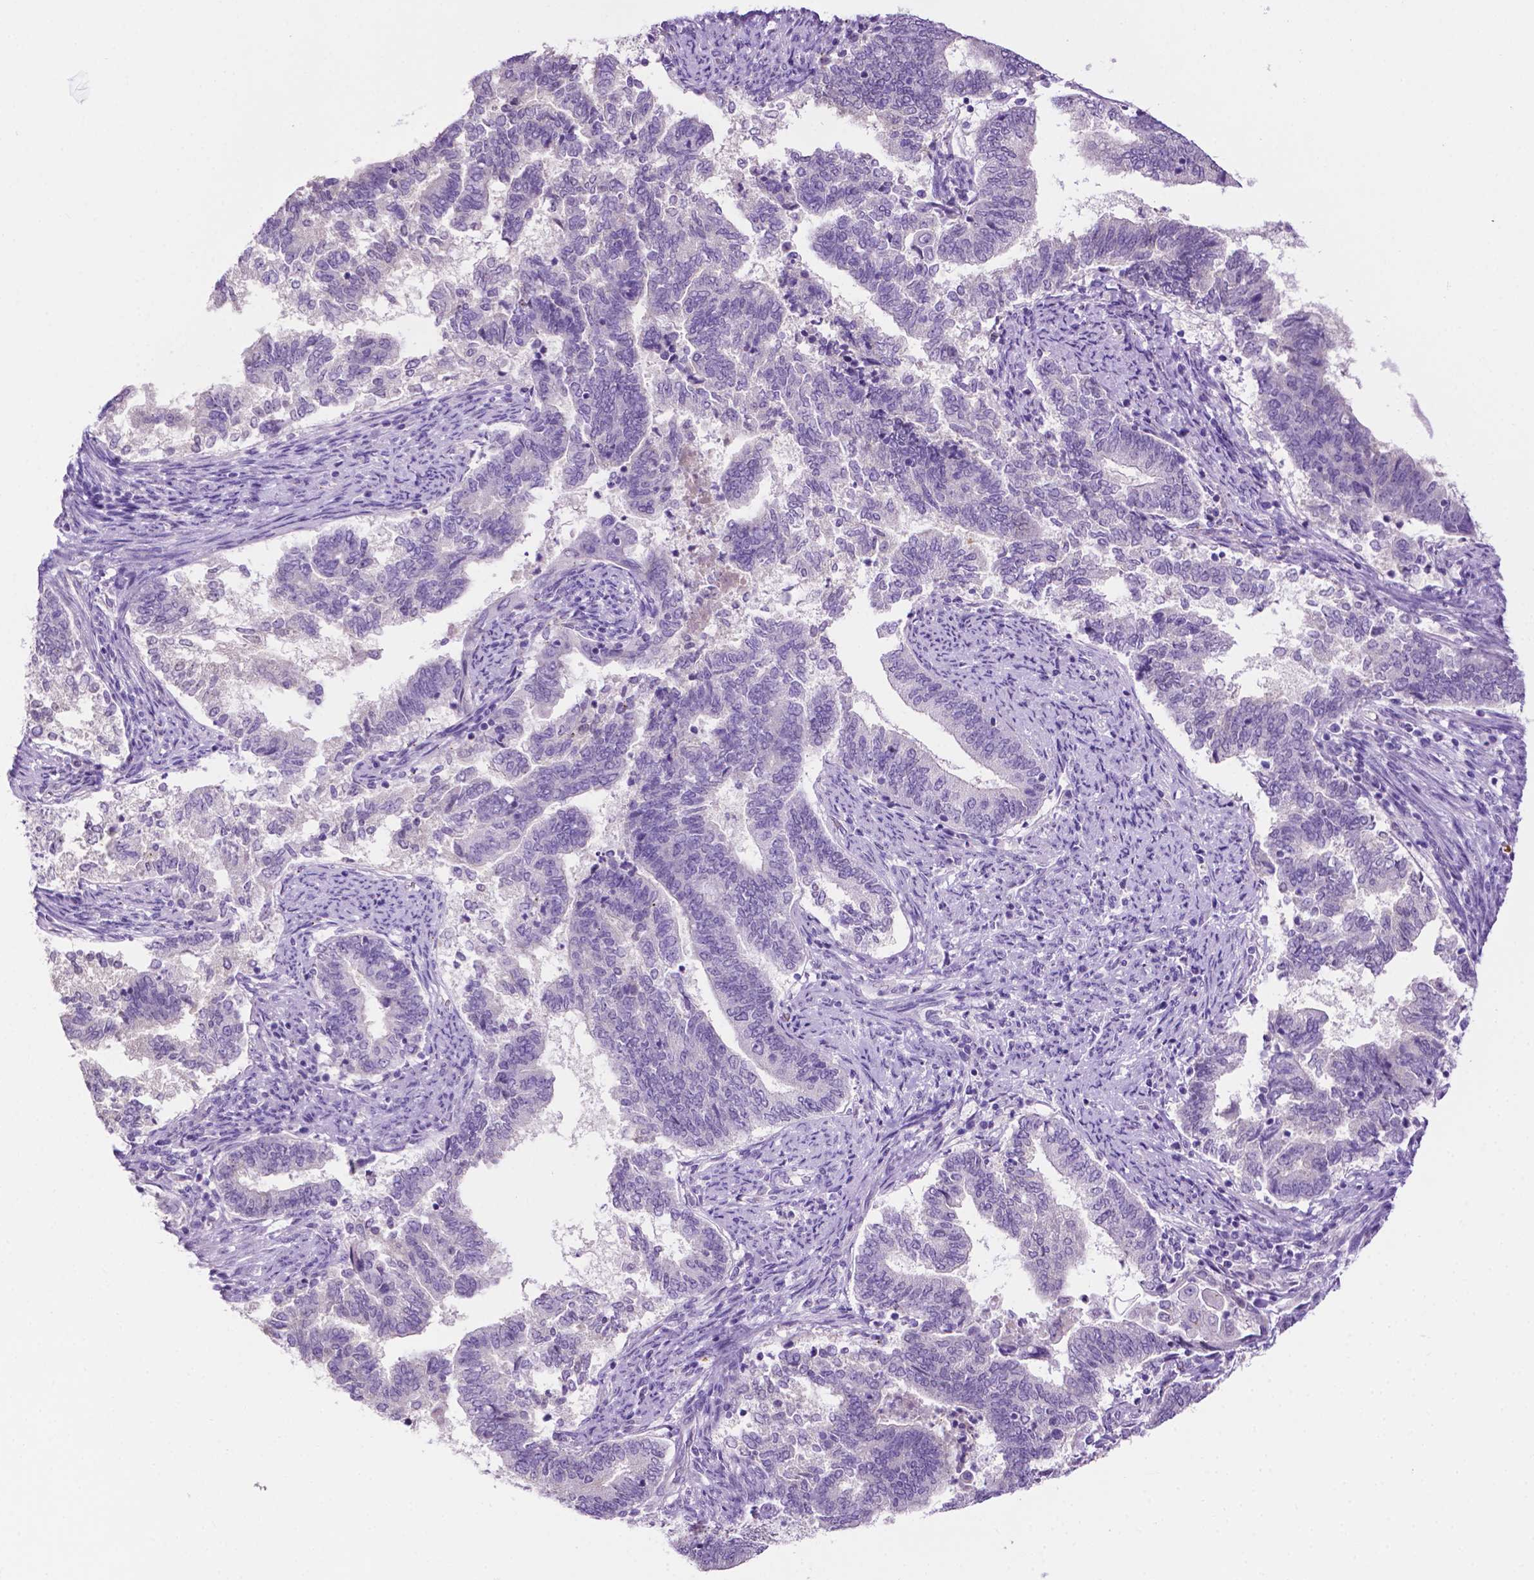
{"staining": {"intensity": "negative", "quantity": "none", "location": "none"}, "tissue": "endometrial cancer", "cell_type": "Tumor cells", "image_type": "cancer", "snomed": [{"axis": "morphology", "description": "Adenocarcinoma, NOS"}, {"axis": "topography", "description": "Endometrium"}], "caption": "This is an immunohistochemistry micrograph of human endometrial adenocarcinoma. There is no expression in tumor cells.", "gene": "MMP27", "patient": {"sex": "female", "age": 65}}